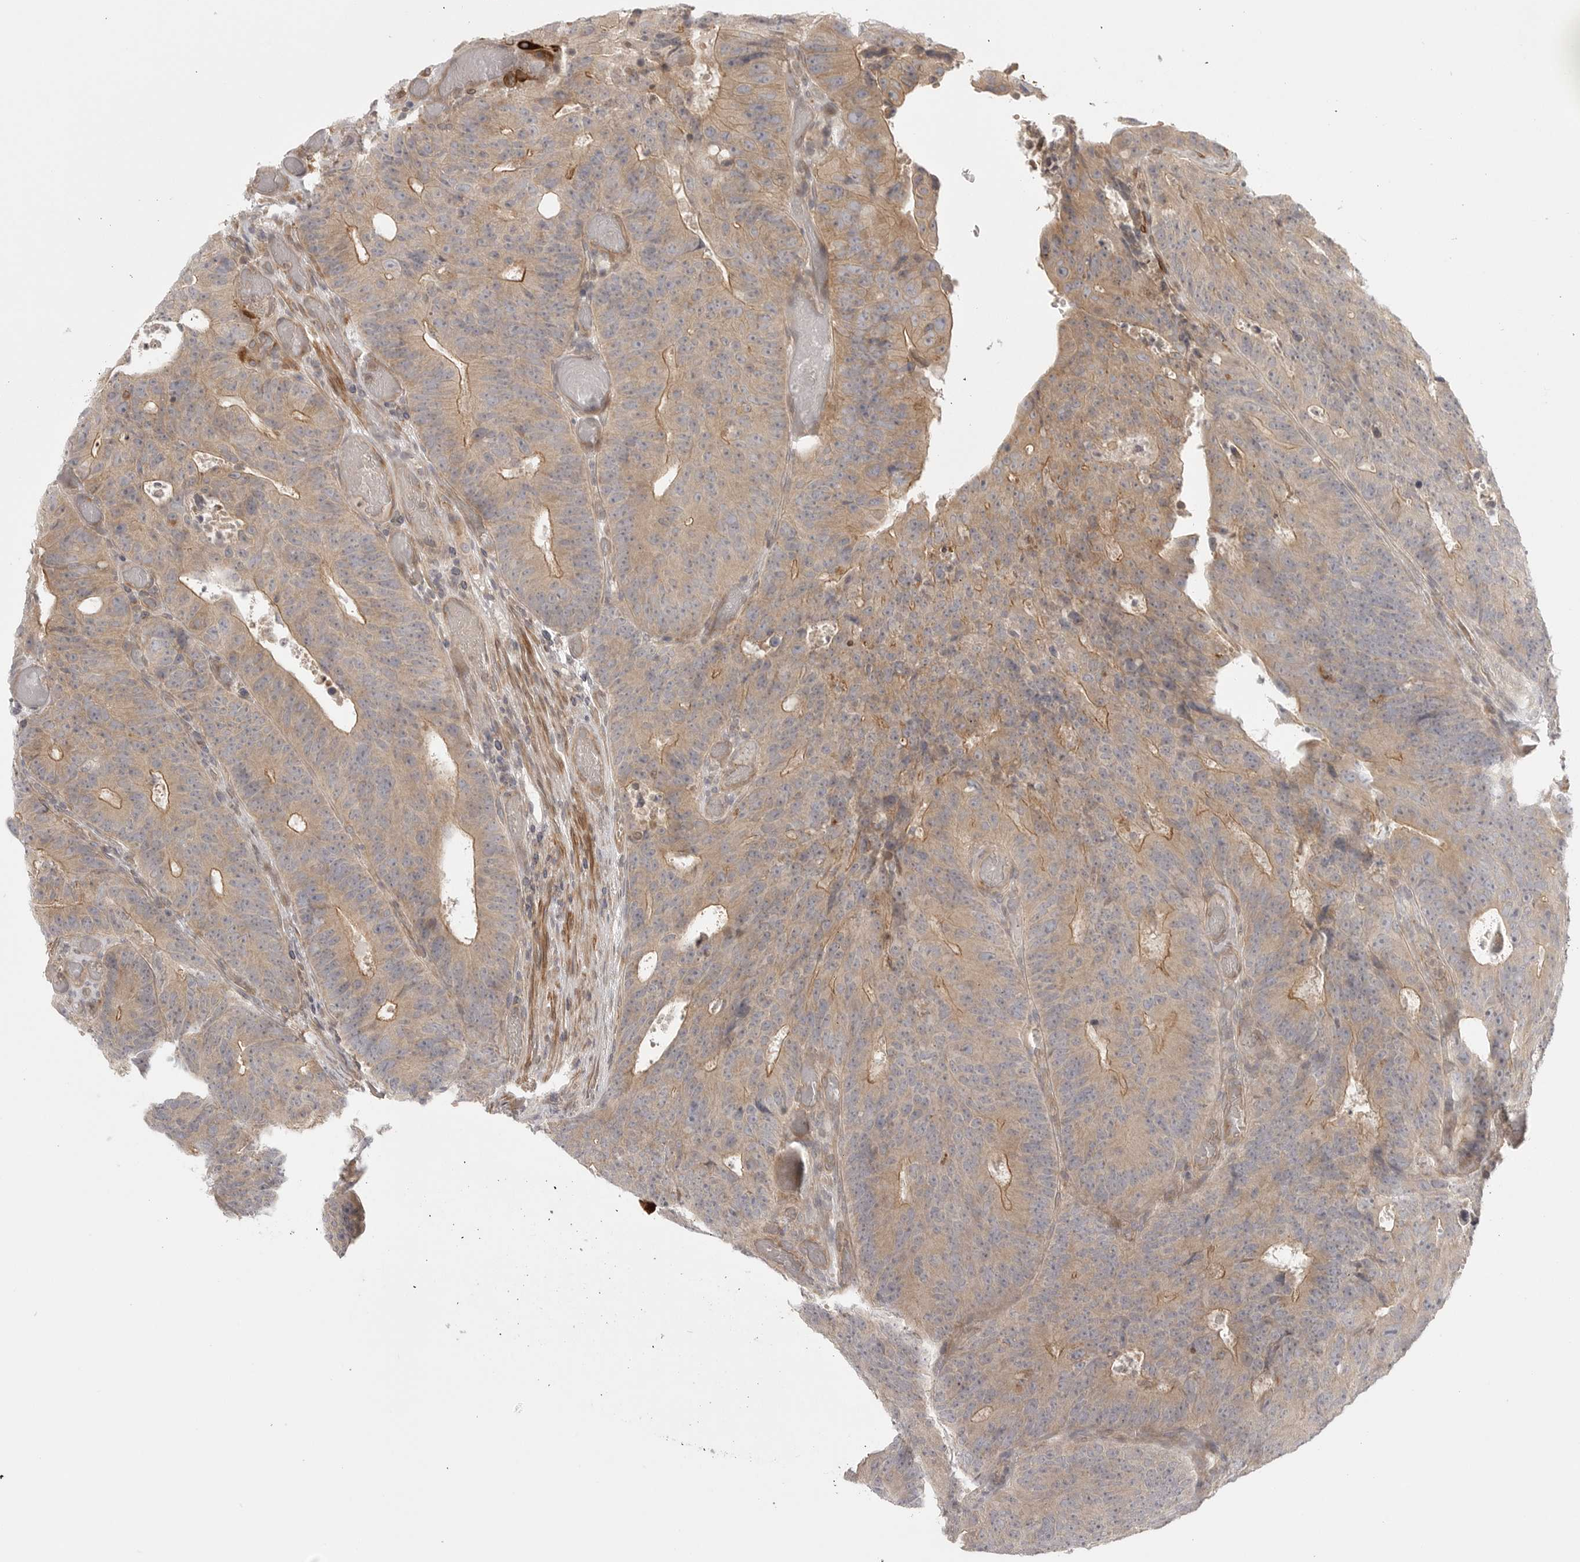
{"staining": {"intensity": "moderate", "quantity": "25%-75%", "location": "cytoplasmic/membranous"}, "tissue": "colorectal cancer", "cell_type": "Tumor cells", "image_type": "cancer", "snomed": [{"axis": "morphology", "description": "Adenocarcinoma, NOS"}, {"axis": "topography", "description": "Colon"}], "caption": "The image shows immunohistochemical staining of colorectal cancer (adenocarcinoma). There is moderate cytoplasmic/membranous expression is present in about 25%-75% of tumor cells. The protein of interest is shown in brown color, while the nuclei are stained blue.", "gene": "CCPG1", "patient": {"sex": "male", "age": 87}}